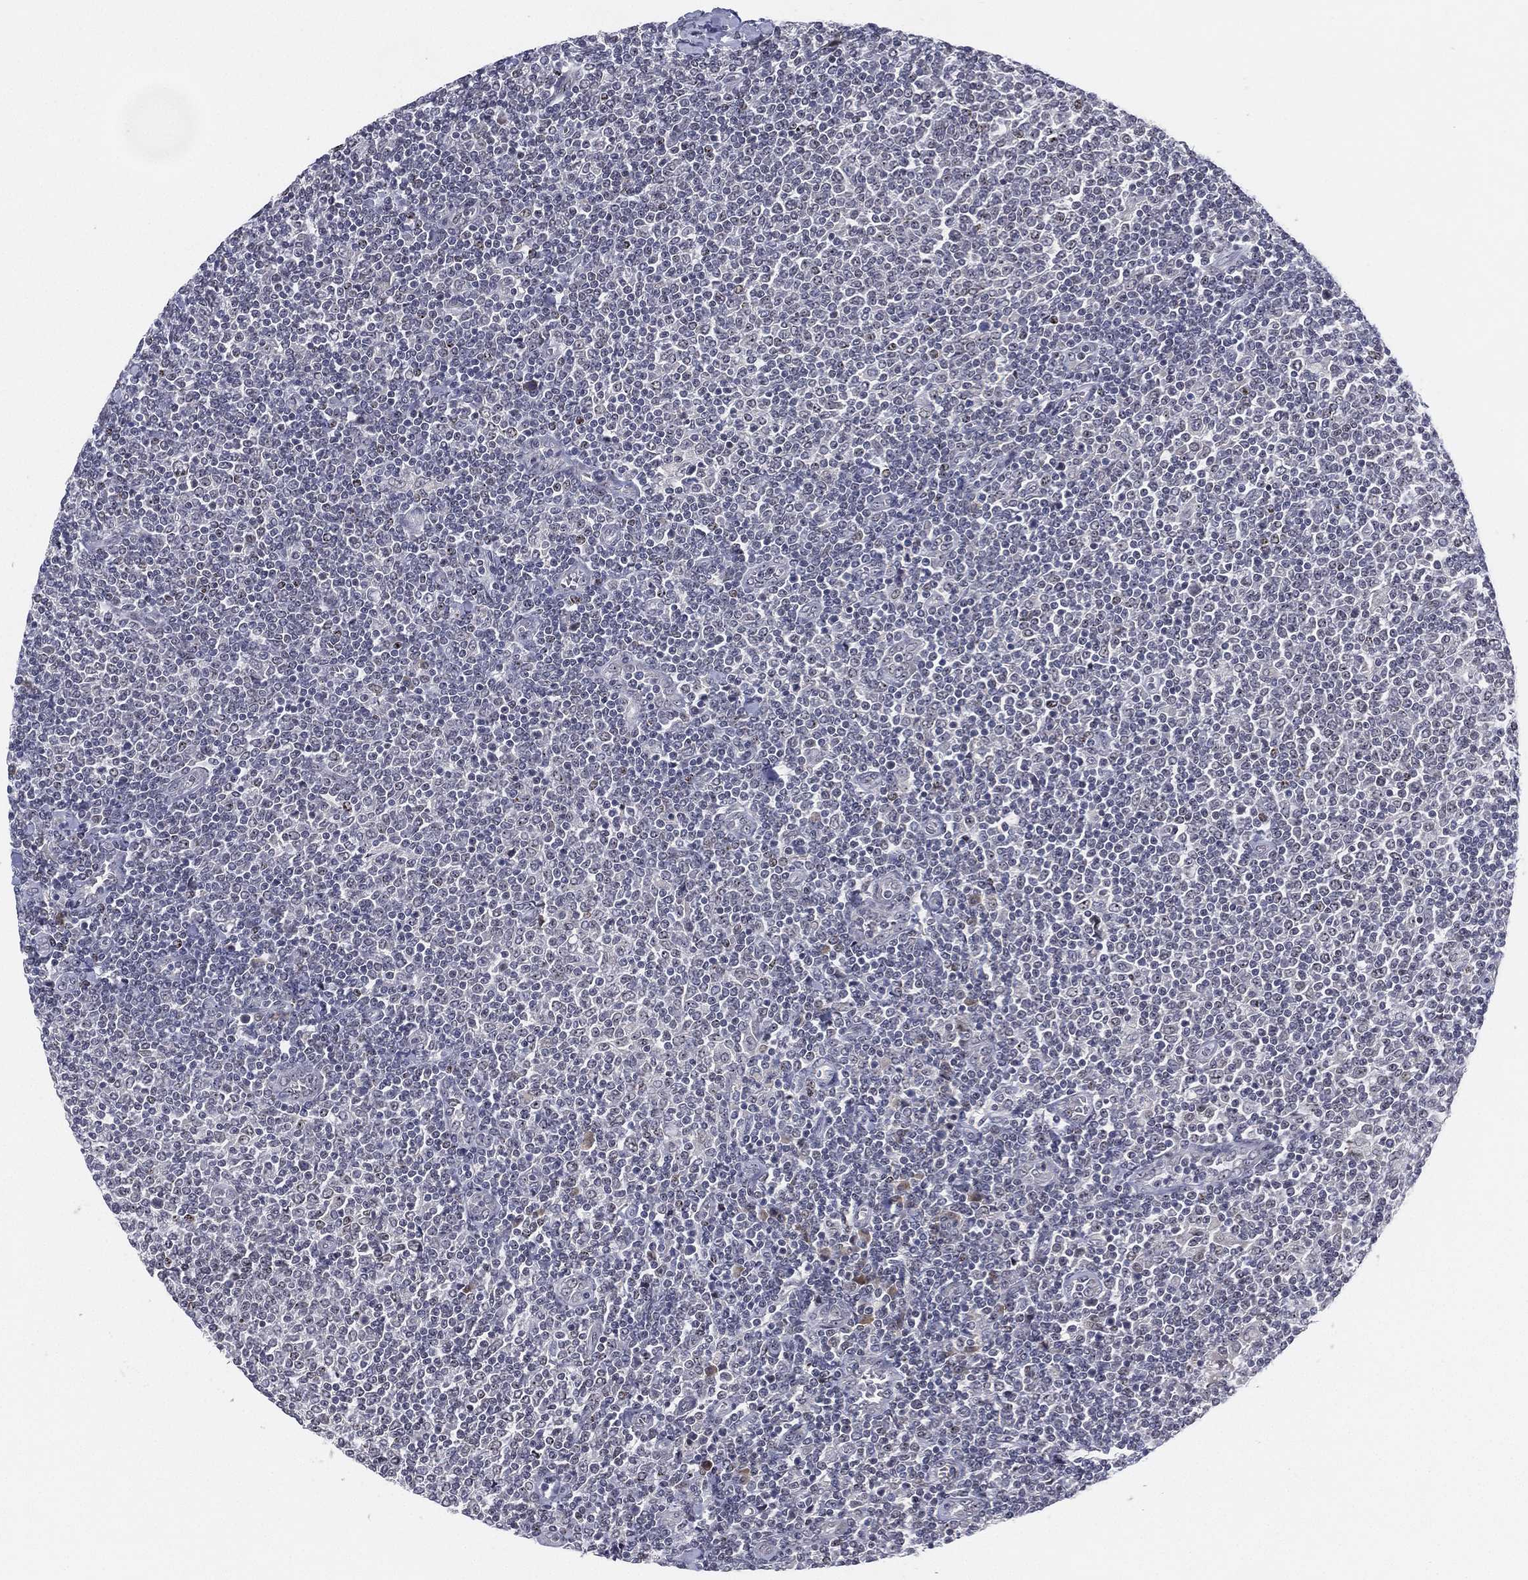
{"staining": {"intensity": "negative", "quantity": "none", "location": "none"}, "tissue": "lymphoma", "cell_type": "Tumor cells", "image_type": "cancer", "snomed": [{"axis": "morphology", "description": "Malignant lymphoma, non-Hodgkin's type, Low grade"}, {"axis": "topography", "description": "Lymph node"}], "caption": "Immunohistochemistry histopathology image of neoplastic tissue: lymphoma stained with DAB (3,3'-diaminobenzidine) exhibits no significant protein staining in tumor cells.", "gene": "MS4A8", "patient": {"sex": "male", "age": 52}}